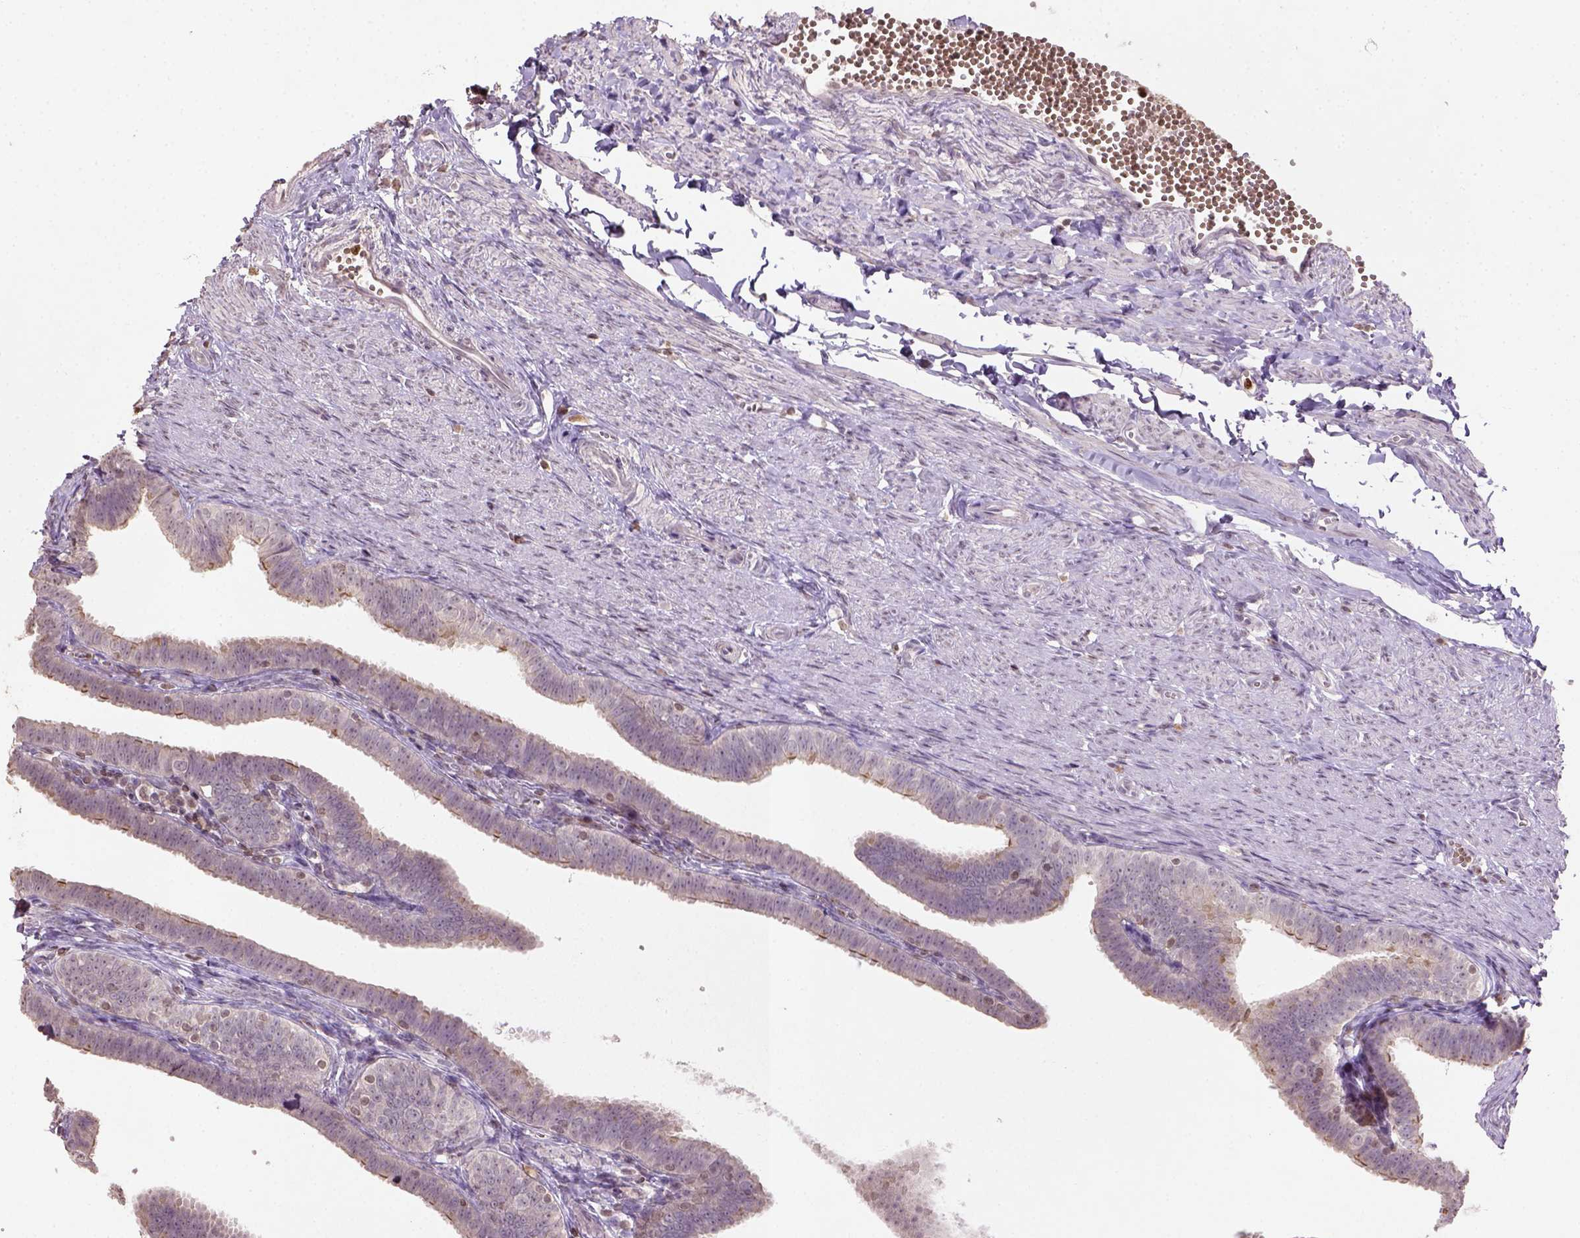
{"staining": {"intensity": "moderate", "quantity": "<25%", "location": "cytoplasmic/membranous"}, "tissue": "fallopian tube", "cell_type": "Glandular cells", "image_type": "normal", "snomed": [{"axis": "morphology", "description": "Normal tissue, NOS"}, {"axis": "topography", "description": "Fallopian tube"}], "caption": "Immunohistochemistry micrograph of unremarkable fallopian tube stained for a protein (brown), which reveals low levels of moderate cytoplasmic/membranous positivity in about <25% of glandular cells.", "gene": "NUDT3", "patient": {"sex": "female", "age": 25}}